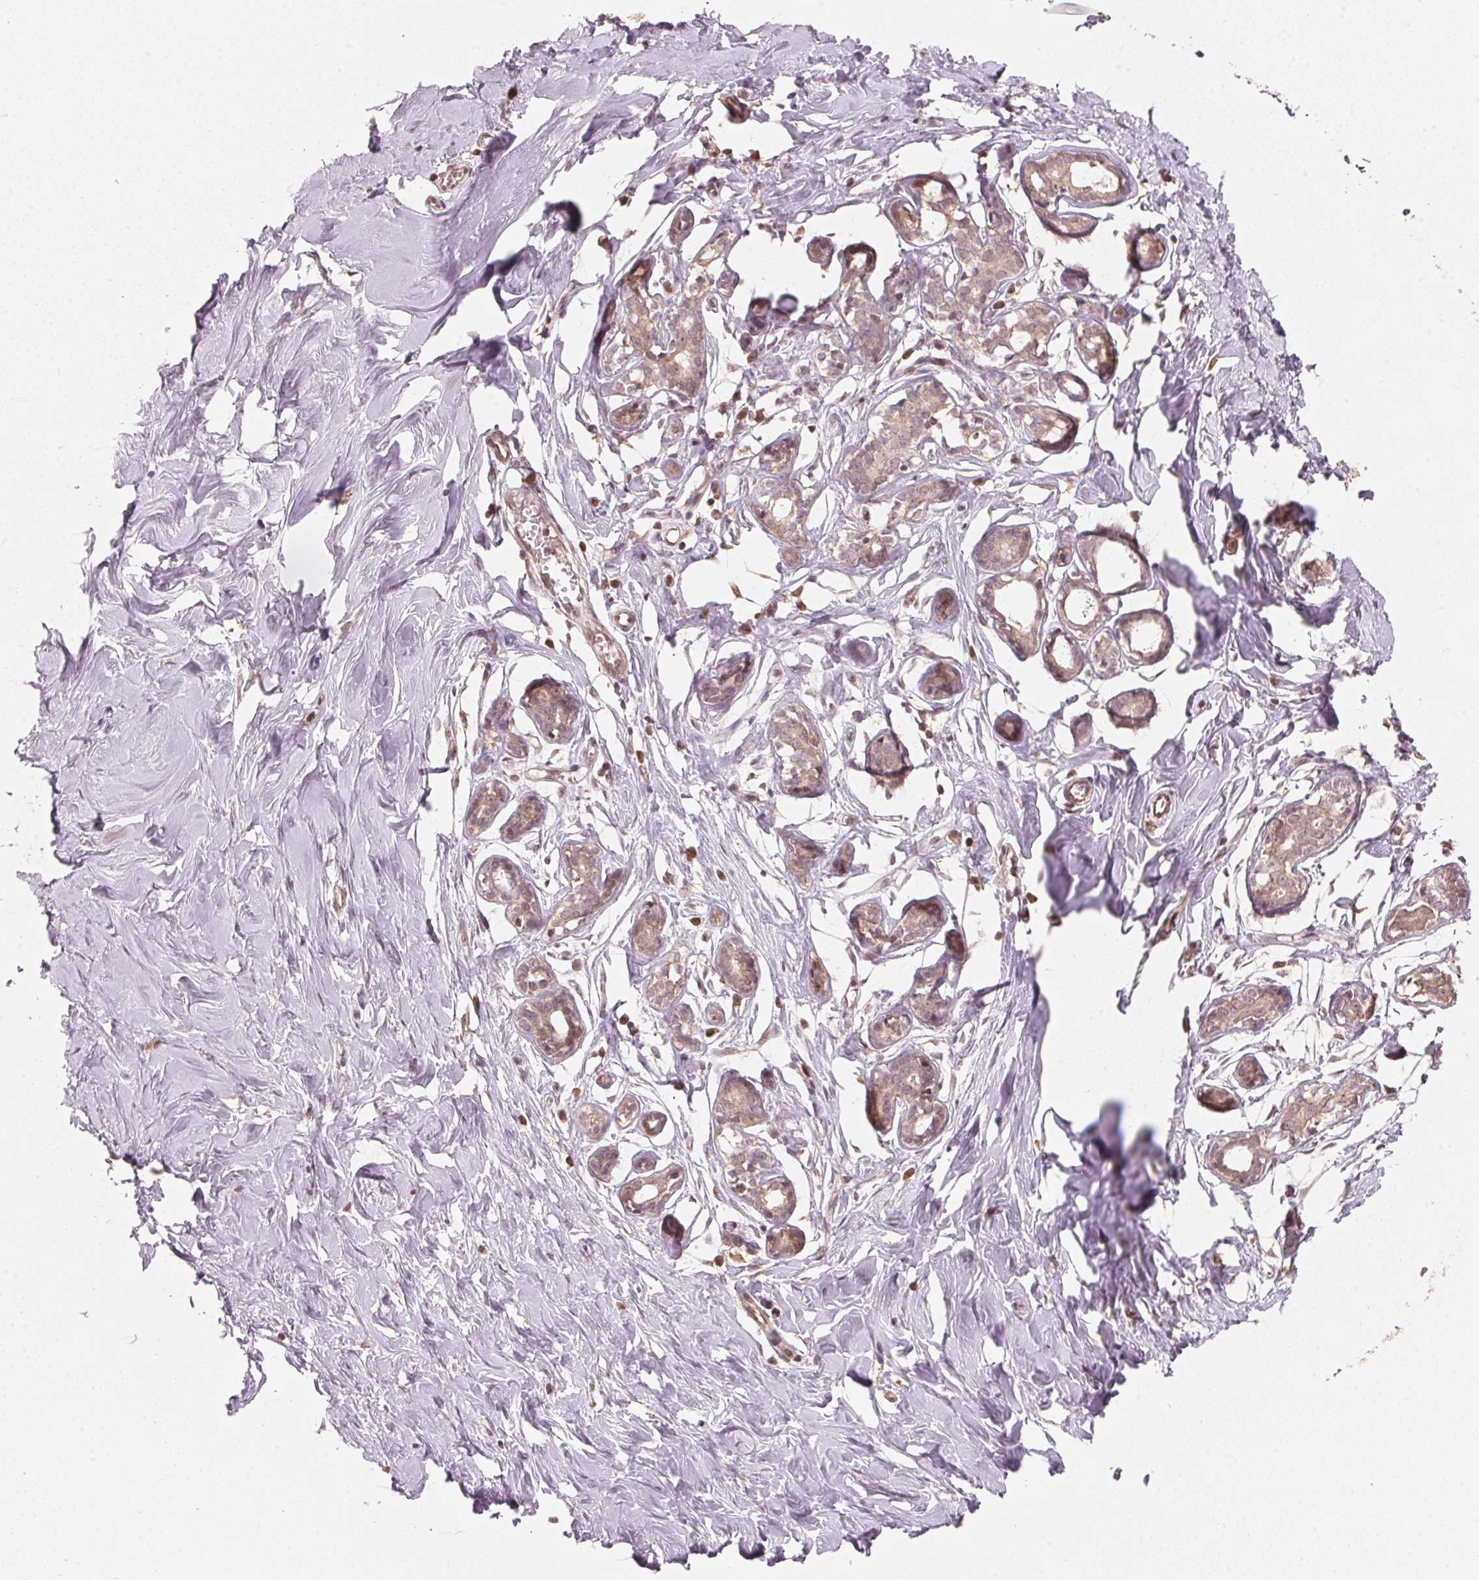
{"staining": {"intensity": "negative", "quantity": "none", "location": "none"}, "tissue": "breast", "cell_type": "Adipocytes", "image_type": "normal", "snomed": [{"axis": "morphology", "description": "Normal tissue, NOS"}, {"axis": "topography", "description": "Breast"}], "caption": "This is an IHC micrograph of unremarkable human breast. There is no staining in adipocytes.", "gene": "C2orf73", "patient": {"sex": "female", "age": 27}}